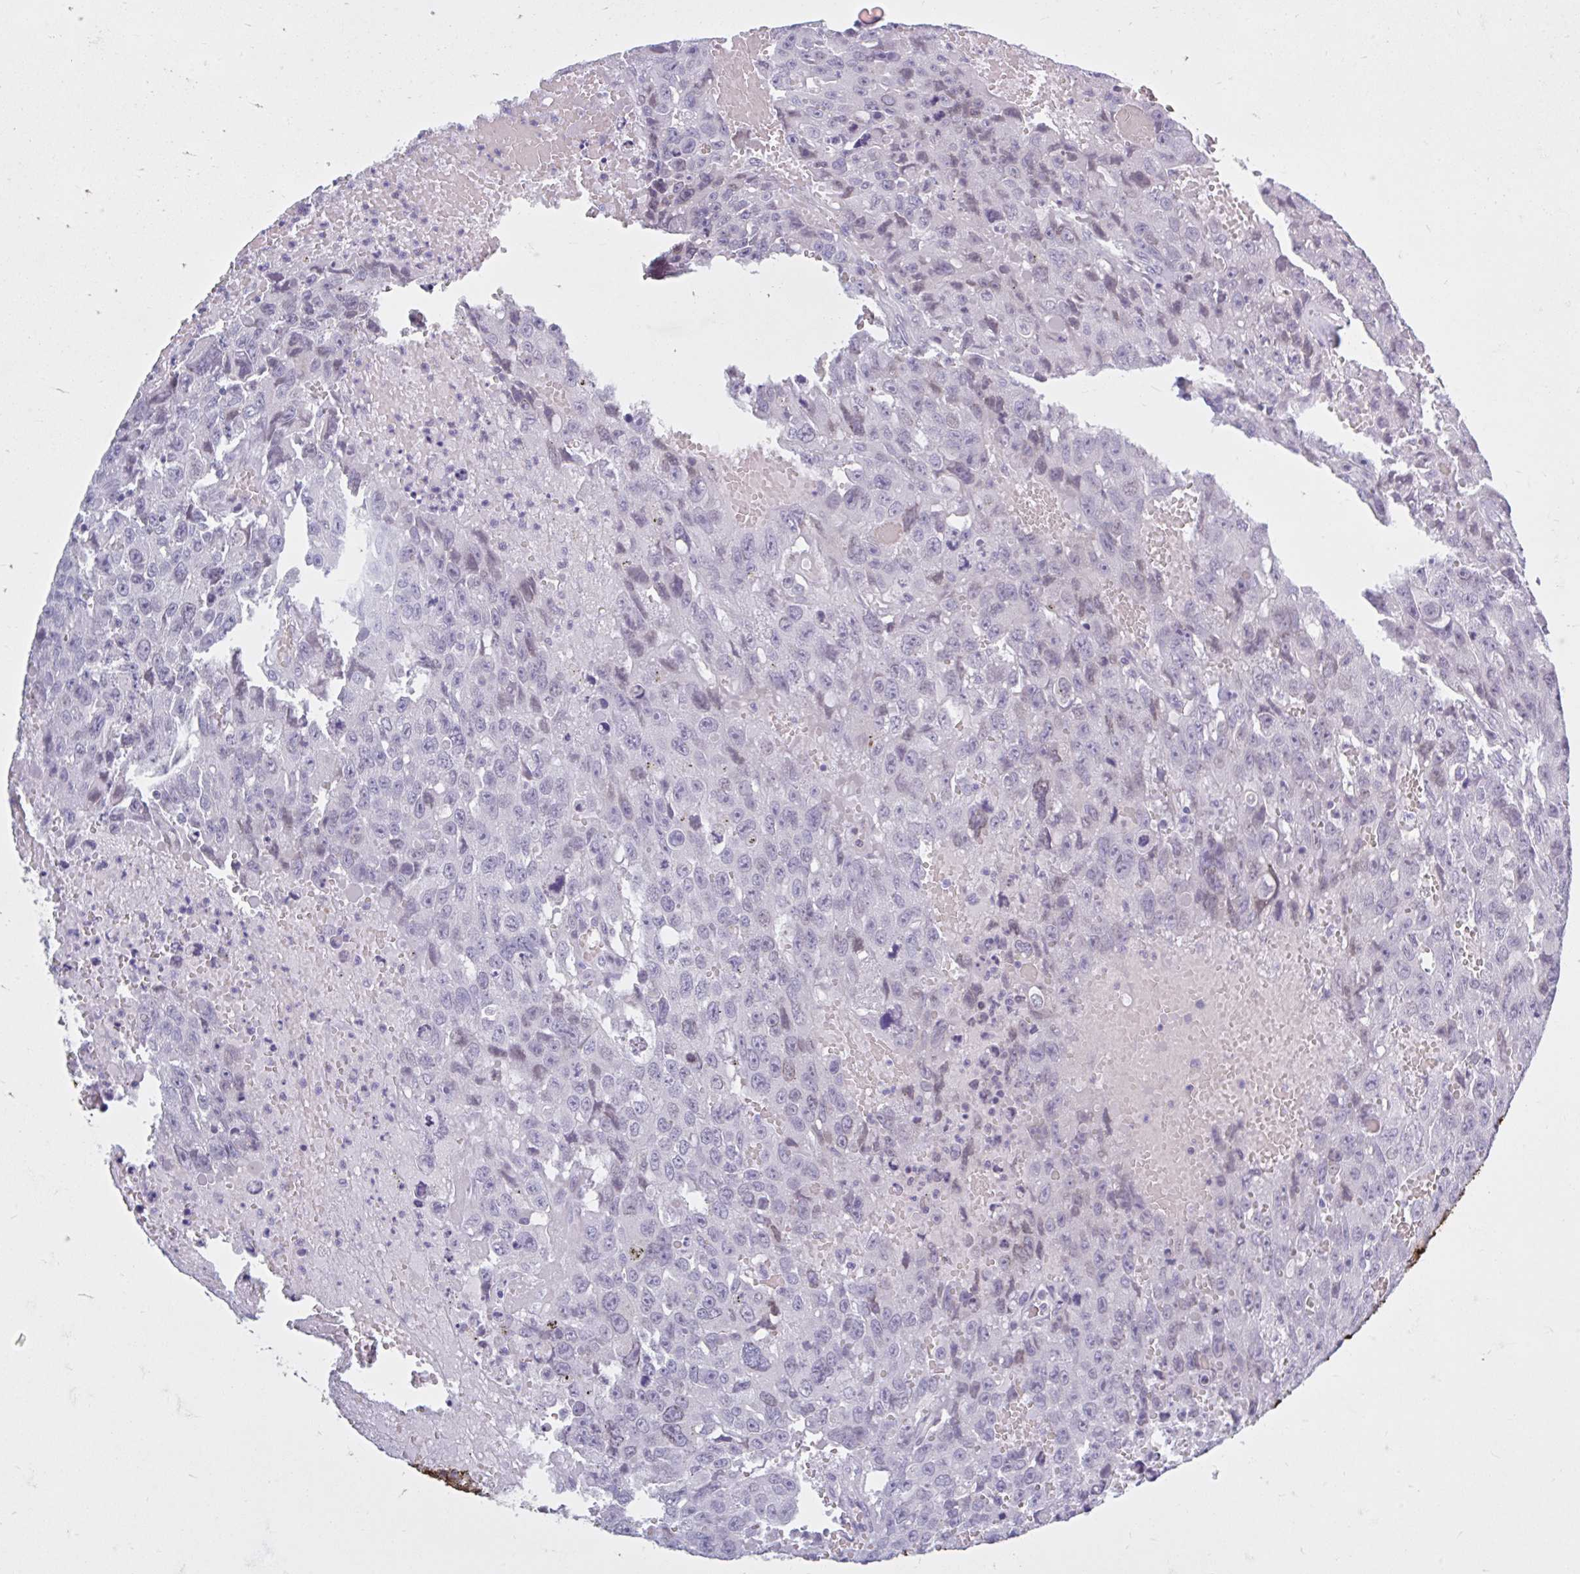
{"staining": {"intensity": "weak", "quantity": "<25%", "location": "nuclear"}, "tissue": "testis cancer", "cell_type": "Tumor cells", "image_type": "cancer", "snomed": [{"axis": "morphology", "description": "Seminoma, NOS"}, {"axis": "topography", "description": "Testis"}], "caption": "The image displays no staining of tumor cells in testis cancer.", "gene": "FAM153A", "patient": {"sex": "male", "age": 26}}